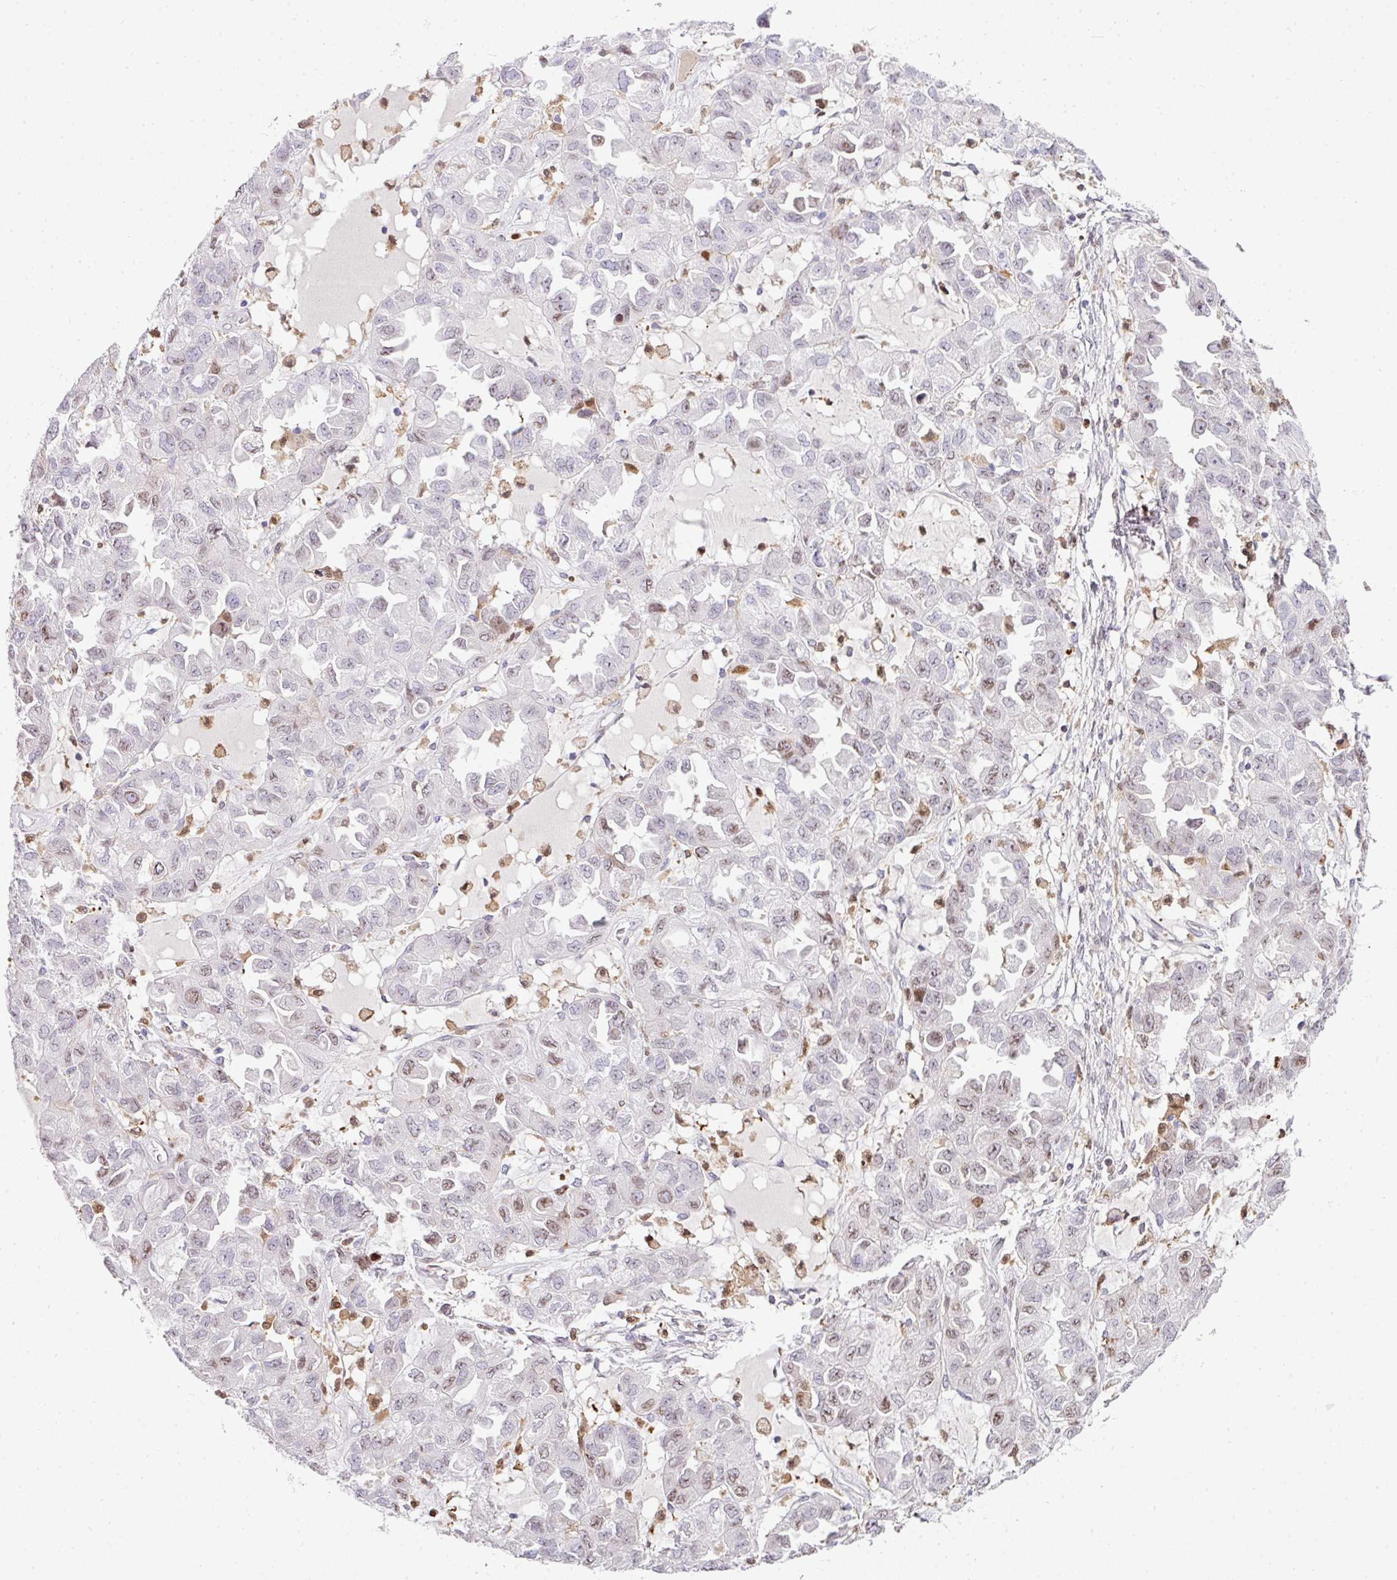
{"staining": {"intensity": "weak", "quantity": "<25%", "location": "nuclear"}, "tissue": "ovarian cancer", "cell_type": "Tumor cells", "image_type": "cancer", "snomed": [{"axis": "morphology", "description": "Cystadenocarcinoma, serous, NOS"}, {"axis": "topography", "description": "Ovary"}], "caption": "A photomicrograph of human serous cystadenocarcinoma (ovarian) is negative for staining in tumor cells. (DAB IHC with hematoxylin counter stain).", "gene": "PLK1", "patient": {"sex": "female", "age": 84}}